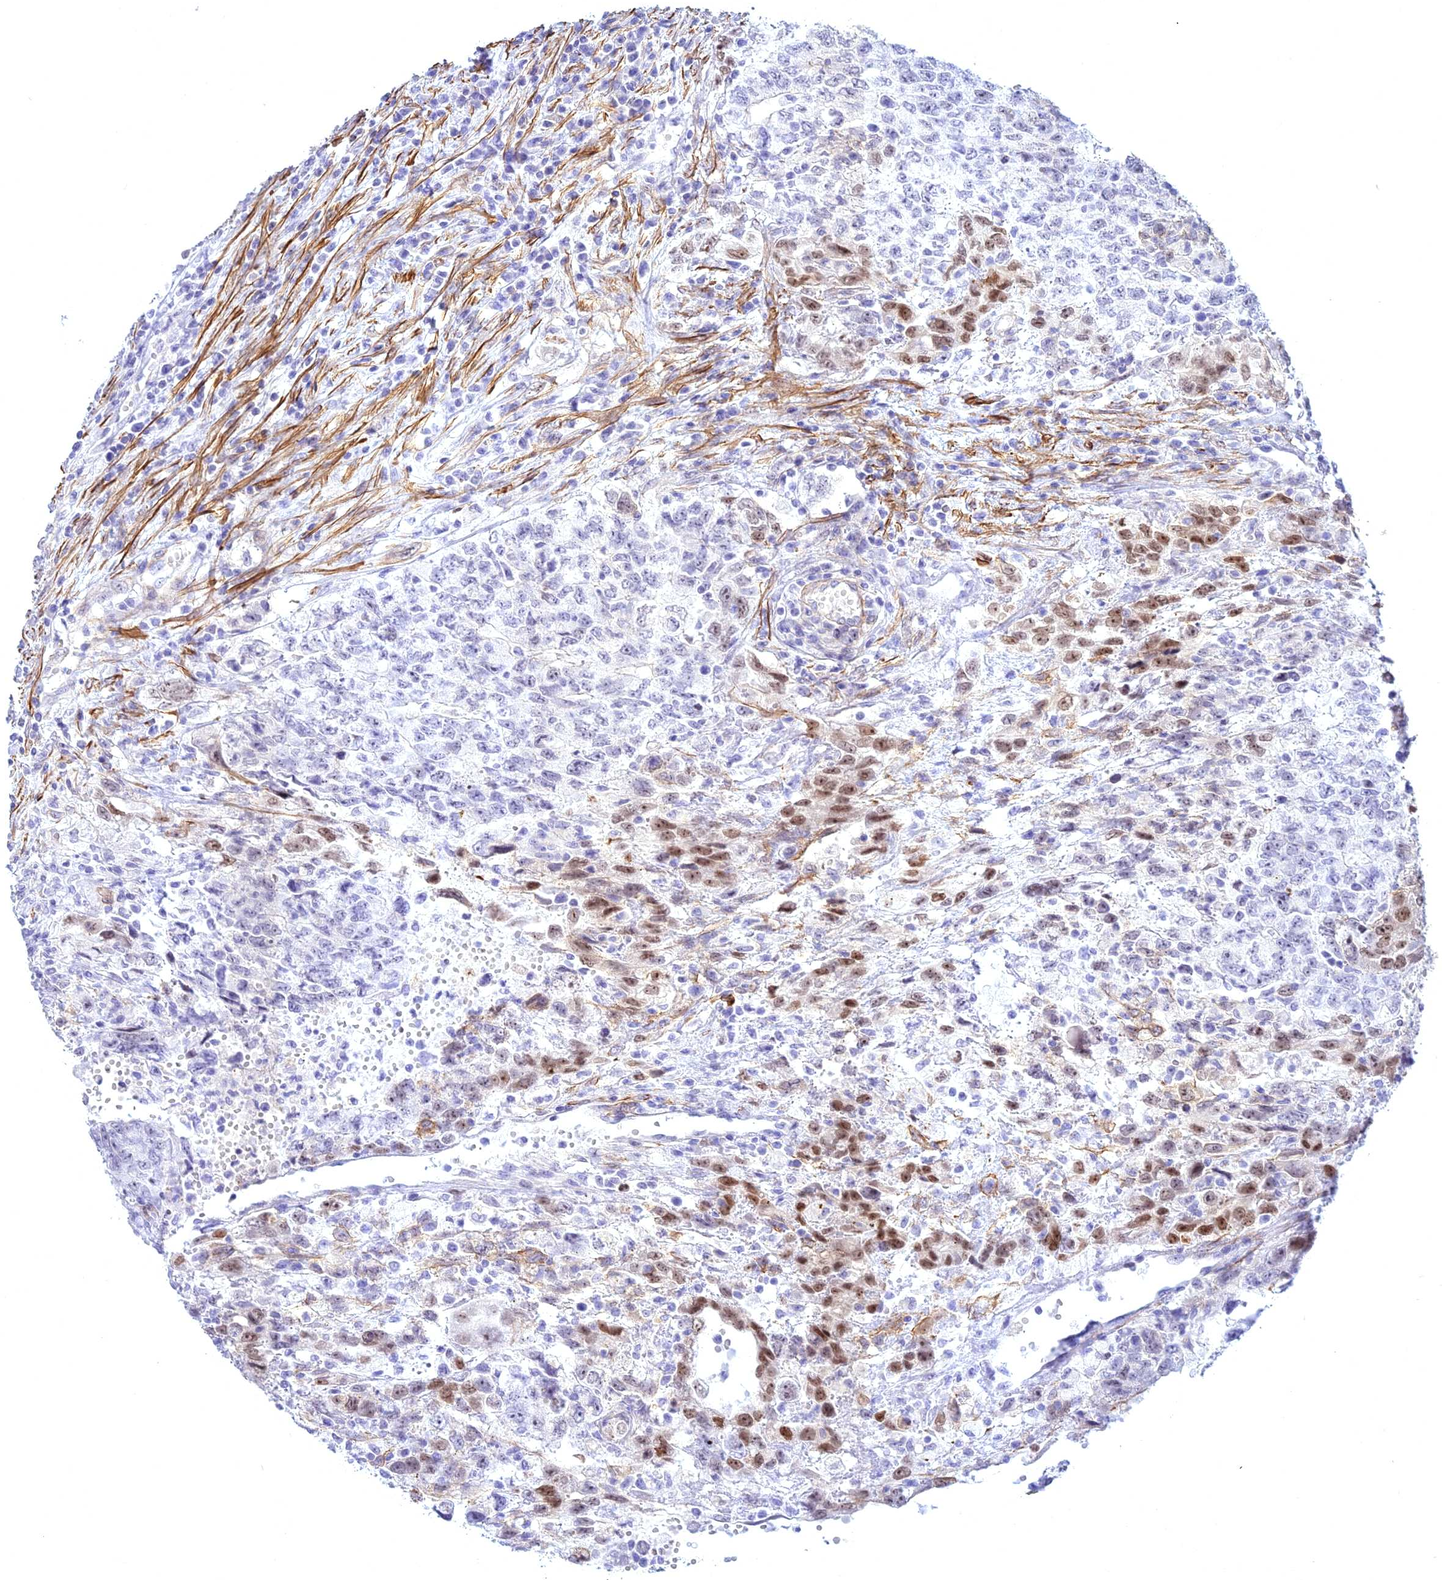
{"staining": {"intensity": "moderate", "quantity": "<25%", "location": "nuclear"}, "tissue": "testis cancer", "cell_type": "Tumor cells", "image_type": "cancer", "snomed": [{"axis": "morphology", "description": "Carcinoma, Embryonal, NOS"}, {"axis": "topography", "description": "Testis"}], "caption": "This is a micrograph of IHC staining of testis cancer, which shows moderate expression in the nuclear of tumor cells.", "gene": "CENPV", "patient": {"sex": "male", "age": 34}}